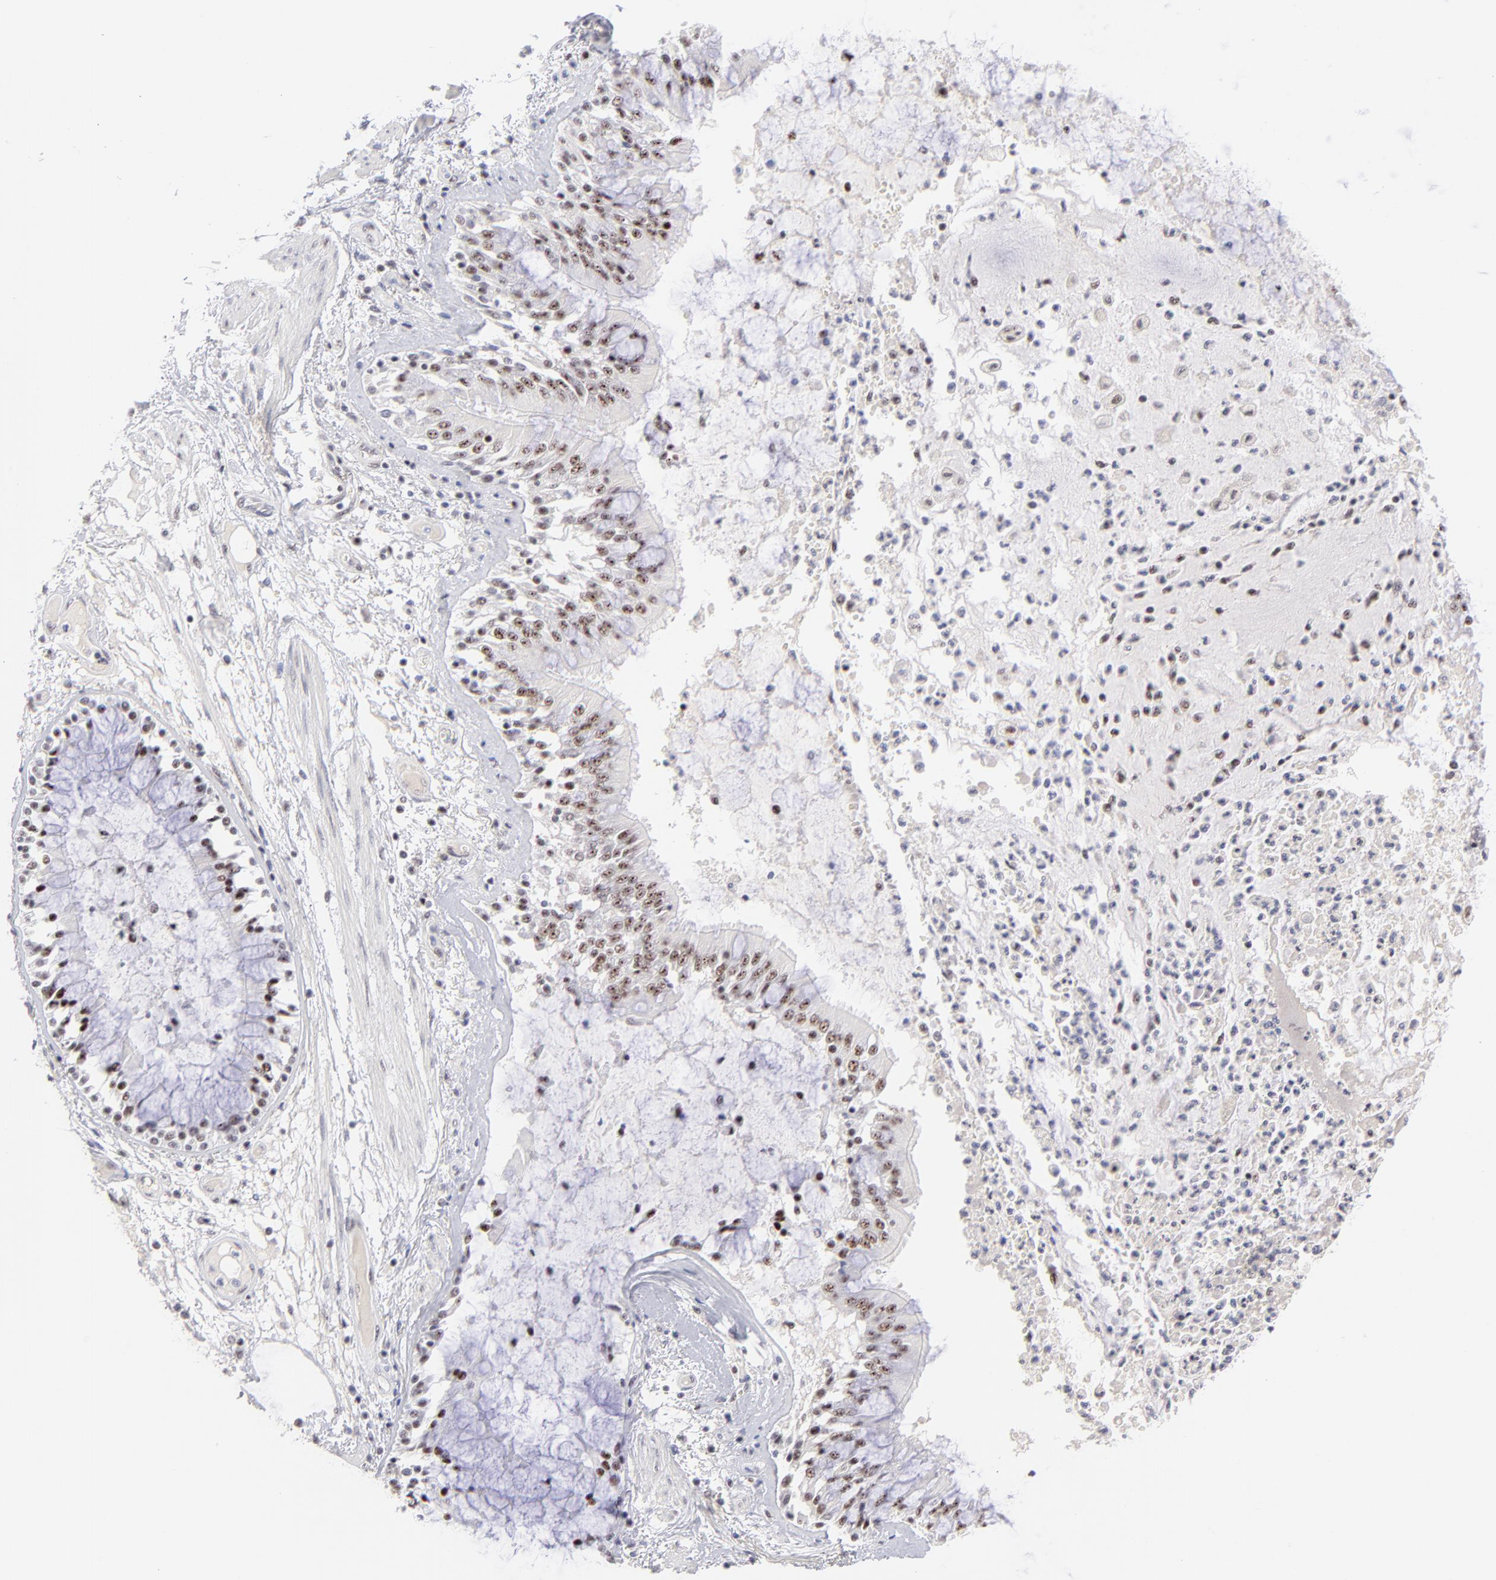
{"staining": {"intensity": "moderate", "quantity": ">75%", "location": "nuclear"}, "tissue": "bronchus", "cell_type": "Respiratory epithelial cells", "image_type": "normal", "snomed": [{"axis": "morphology", "description": "Normal tissue, NOS"}, {"axis": "topography", "description": "Cartilage tissue"}, {"axis": "topography", "description": "Bronchus"}, {"axis": "topography", "description": "Lung"}], "caption": "Bronchus stained with DAB (3,3'-diaminobenzidine) IHC exhibits medium levels of moderate nuclear staining in approximately >75% of respiratory epithelial cells.", "gene": "CDC25C", "patient": {"sex": "female", "age": 49}}